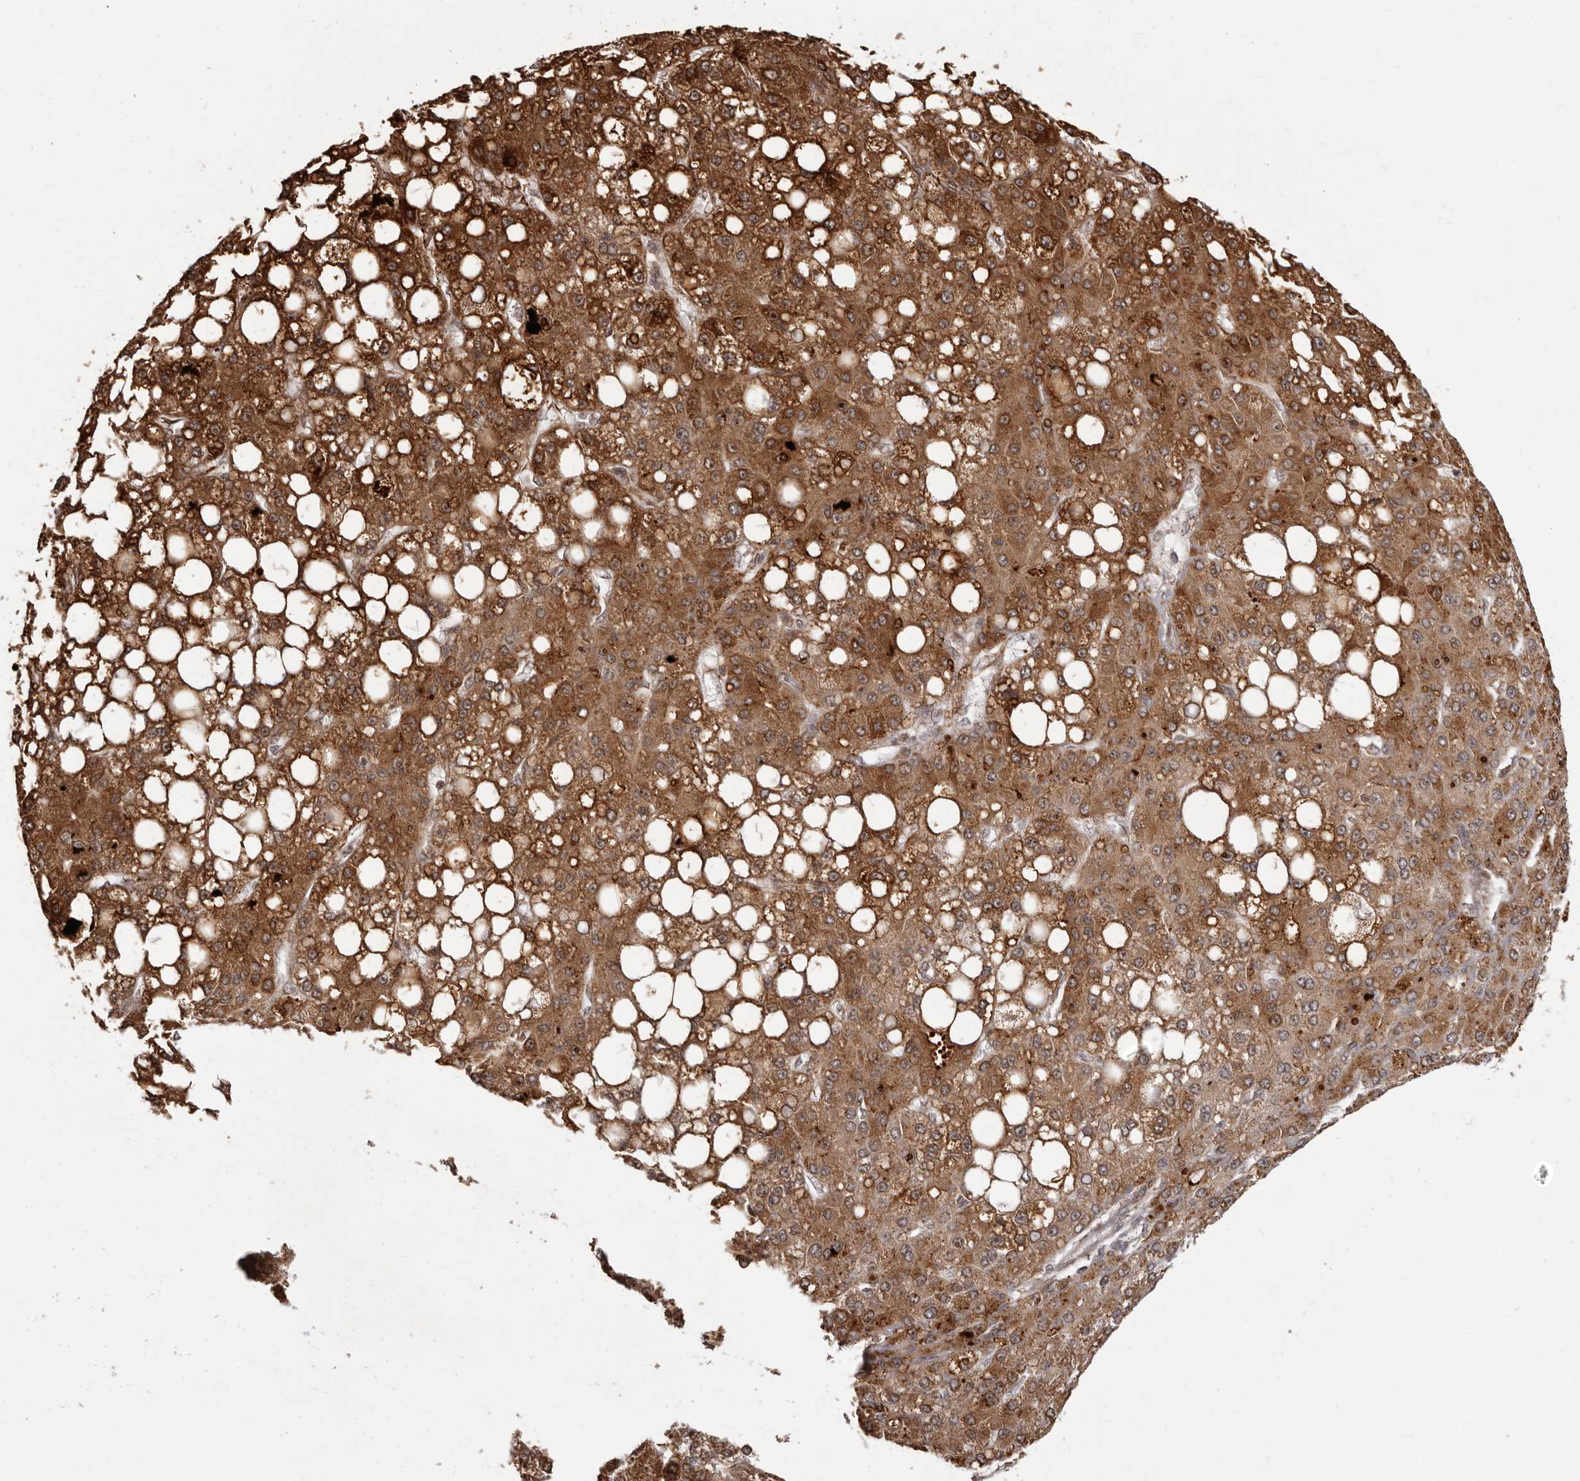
{"staining": {"intensity": "strong", "quantity": ">75%", "location": "cytoplasmic/membranous,nuclear"}, "tissue": "liver cancer", "cell_type": "Tumor cells", "image_type": "cancer", "snomed": [{"axis": "morphology", "description": "Carcinoma, Hepatocellular, NOS"}, {"axis": "topography", "description": "Liver"}], "caption": "Immunohistochemical staining of human hepatocellular carcinoma (liver) exhibits strong cytoplasmic/membranous and nuclear protein staining in approximately >75% of tumor cells.", "gene": "IL32", "patient": {"sex": "male", "age": 67}}